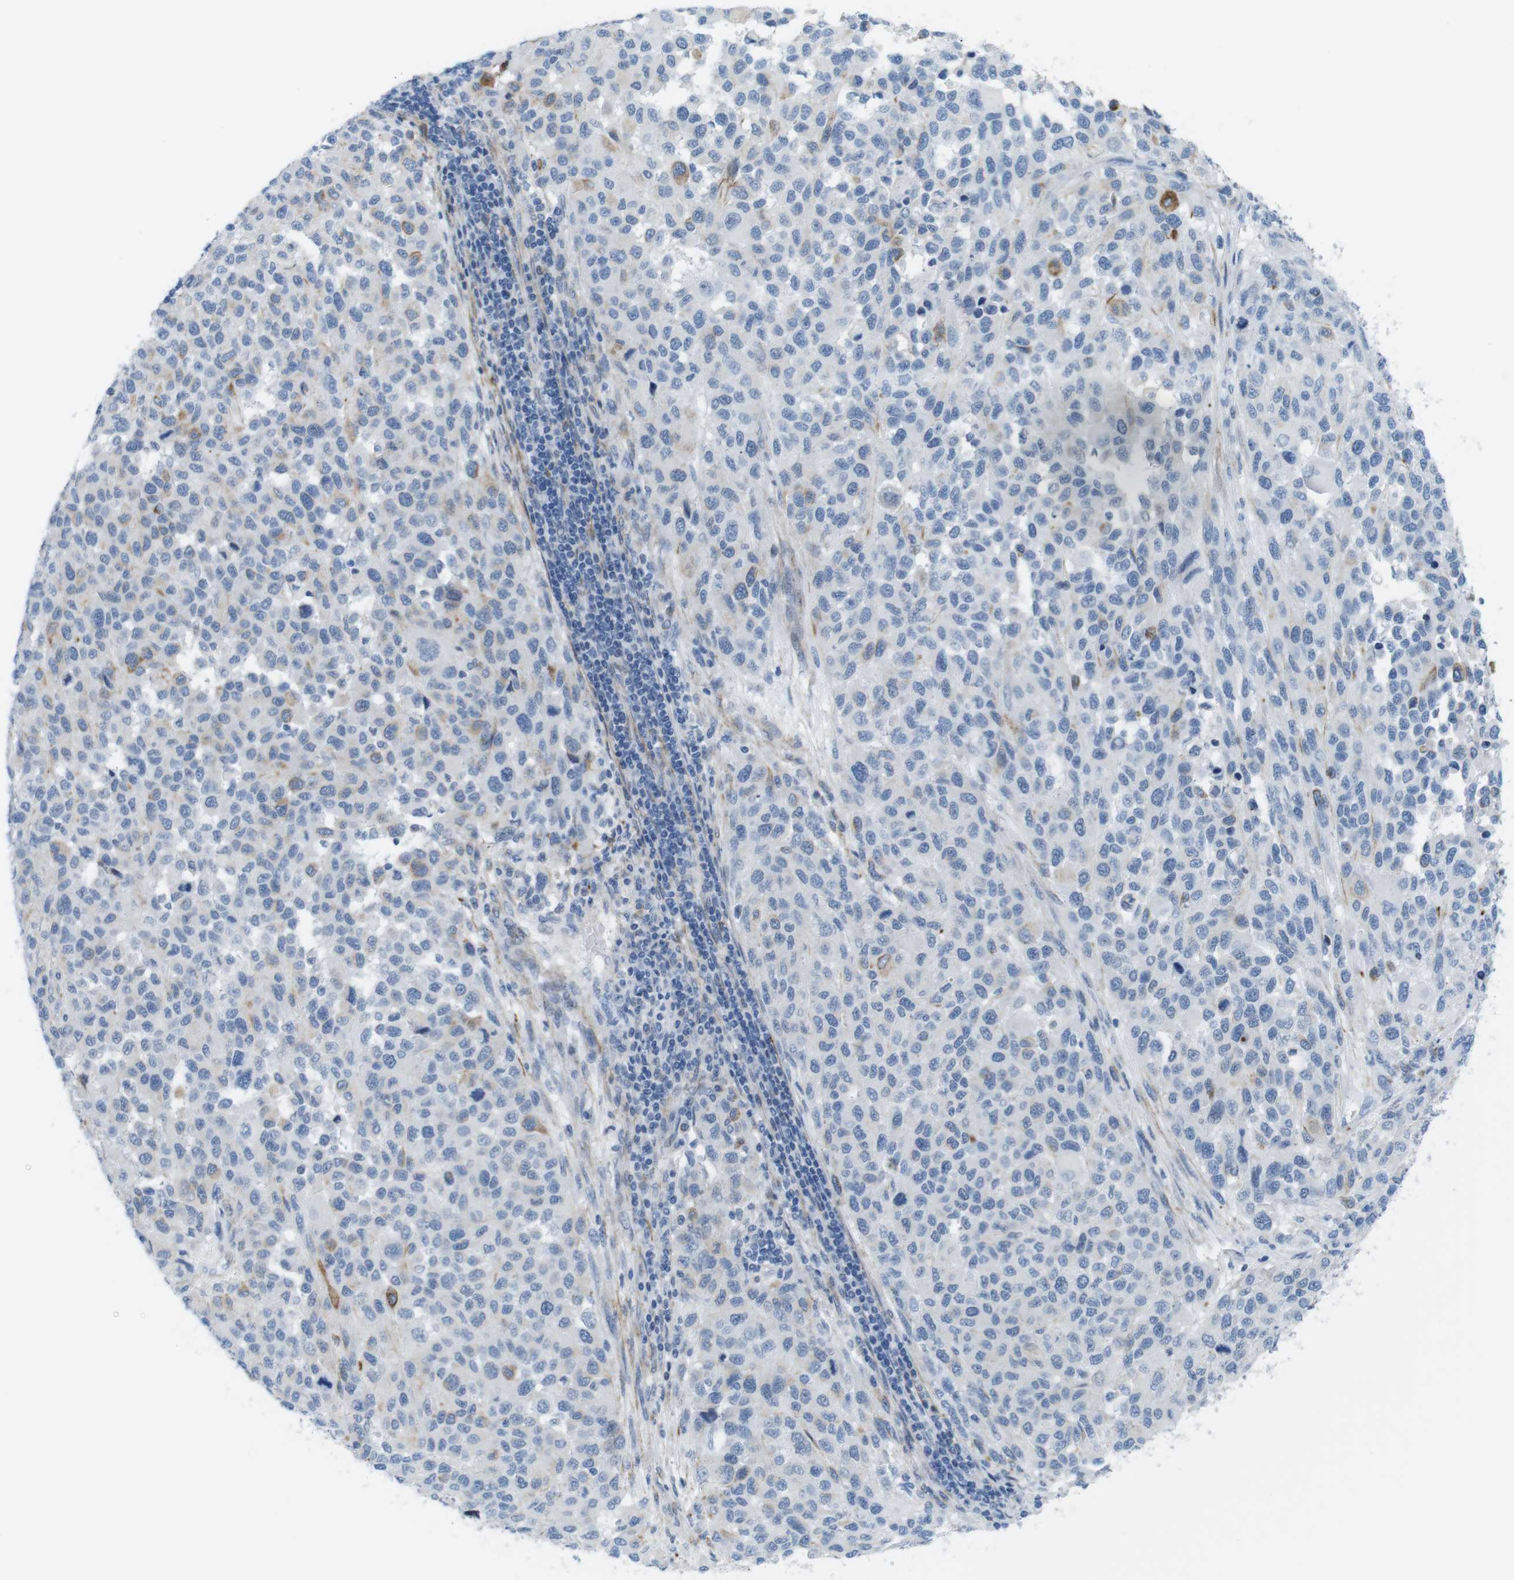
{"staining": {"intensity": "weak", "quantity": "<25%", "location": "cytoplasmic/membranous"}, "tissue": "melanoma", "cell_type": "Tumor cells", "image_type": "cancer", "snomed": [{"axis": "morphology", "description": "Malignant melanoma, Metastatic site"}, {"axis": "topography", "description": "Lymph node"}], "caption": "The image reveals no significant staining in tumor cells of malignant melanoma (metastatic site). (Immunohistochemistry, brightfield microscopy, high magnification).", "gene": "MYH9", "patient": {"sex": "male", "age": 61}}